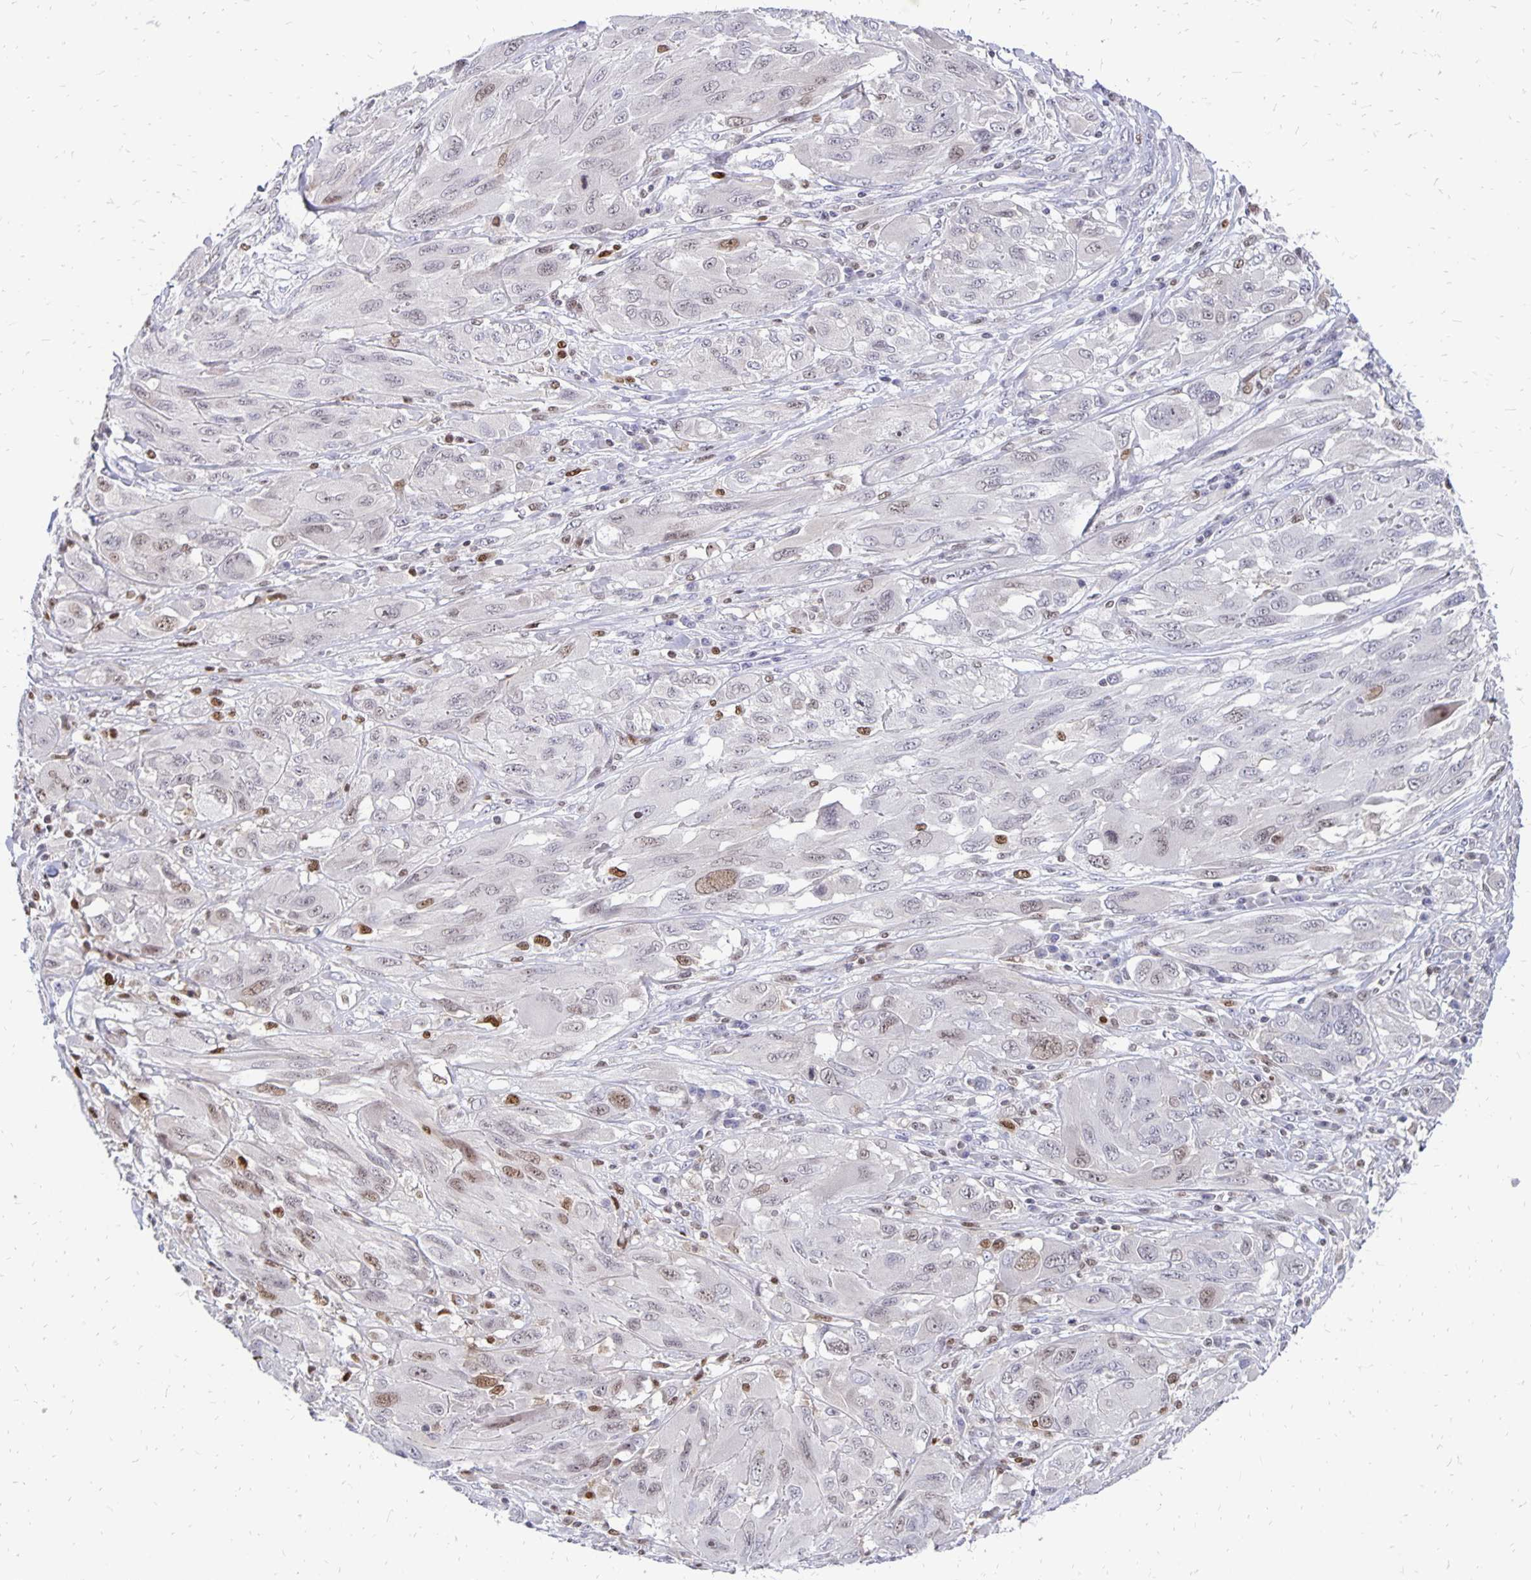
{"staining": {"intensity": "weak", "quantity": "<25%", "location": "nuclear"}, "tissue": "melanoma", "cell_type": "Tumor cells", "image_type": "cancer", "snomed": [{"axis": "morphology", "description": "Malignant melanoma, NOS"}, {"axis": "topography", "description": "Skin"}], "caption": "The histopathology image reveals no significant positivity in tumor cells of malignant melanoma.", "gene": "DCK", "patient": {"sex": "female", "age": 91}}